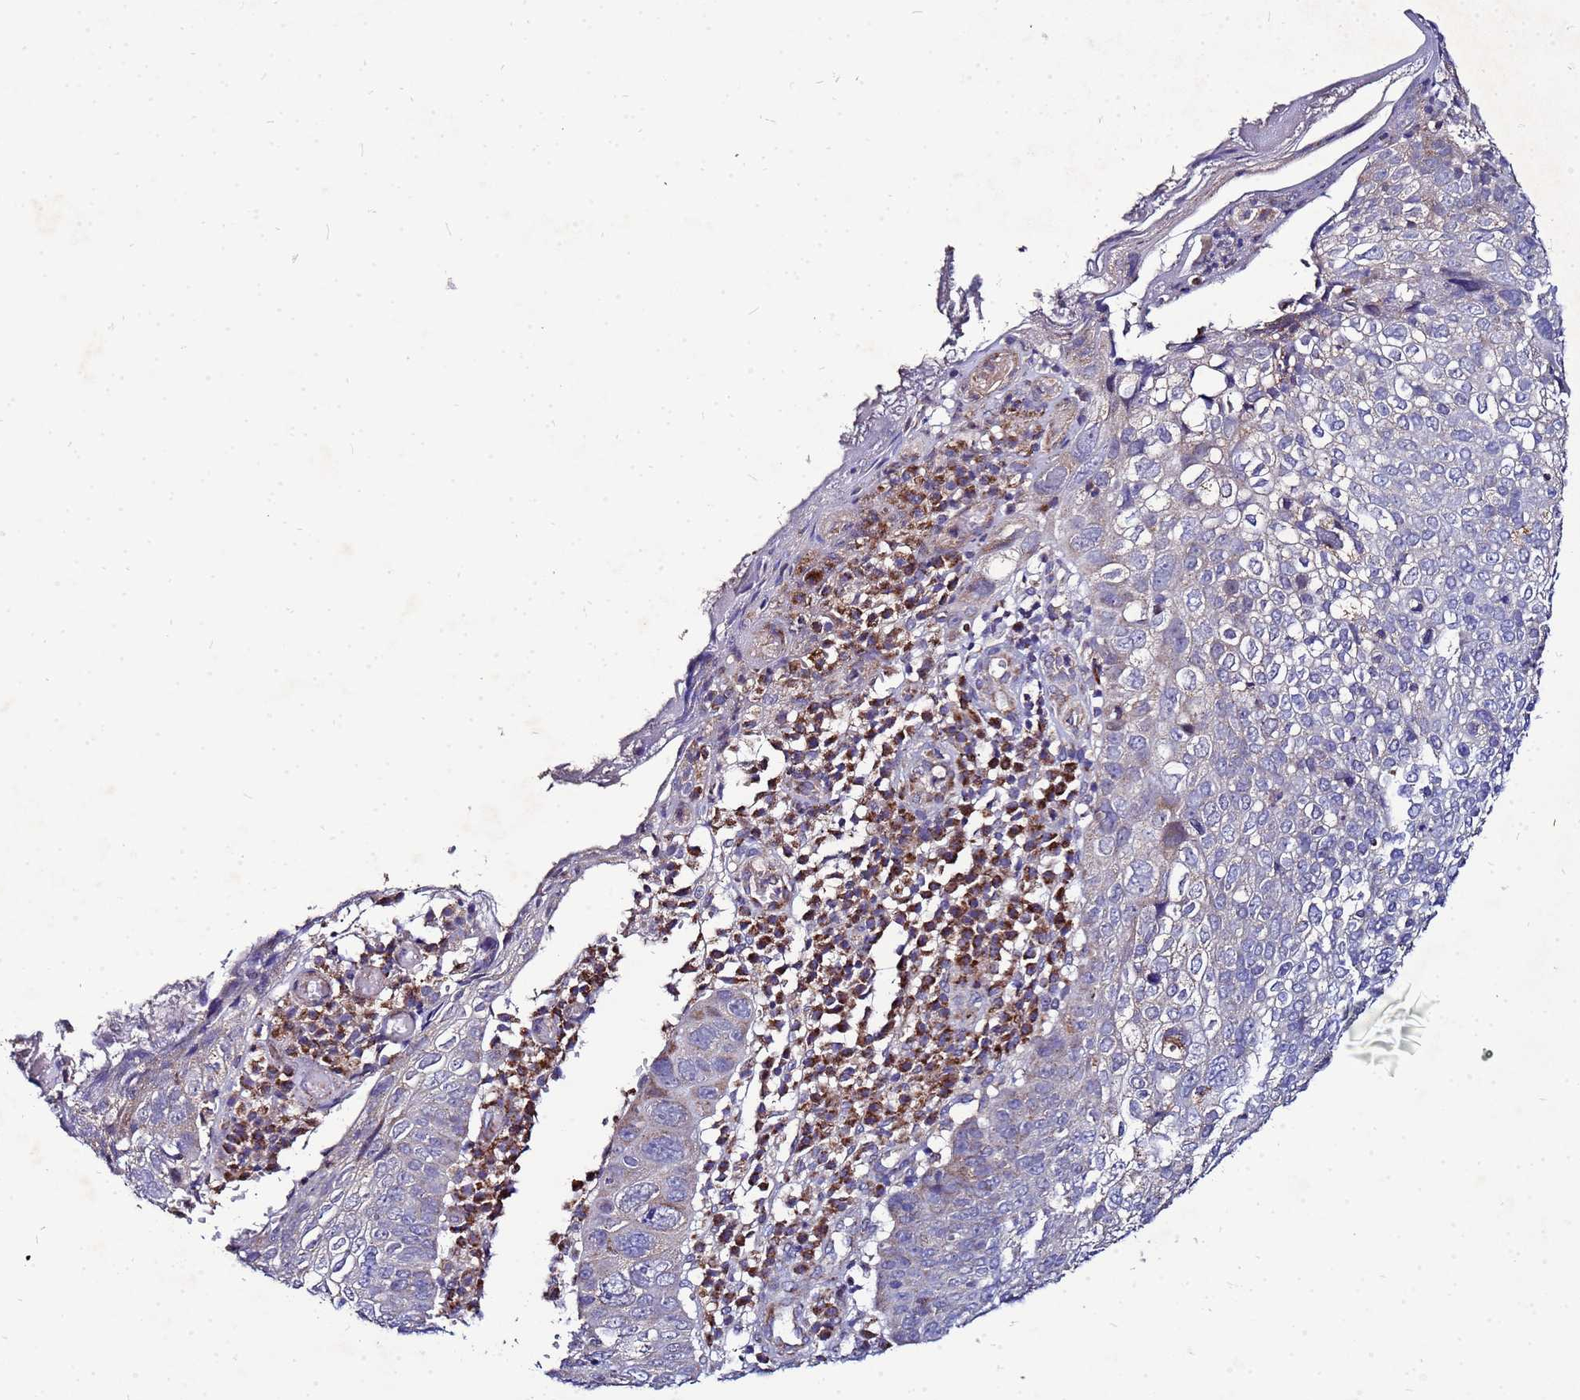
{"staining": {"intensity": "negative", "quantity": "none", "location": "none"}, "tissue": "skin cancer", "cell_type": "Tumor cells", "image_type": "cancer", "snomed": [{"axis": "morphology", "description": "Squamous cell carcinoma, NOS"}, {"axis": "topography", "description": "Skin"}], "caption": "IHC micrograph of squamous cell carcinoma (skin) stained for a protein (brown), which shows no staining in tumor cells.", "gene": "FAHD2A", "patient": {"sex": "male", "age": 71}}